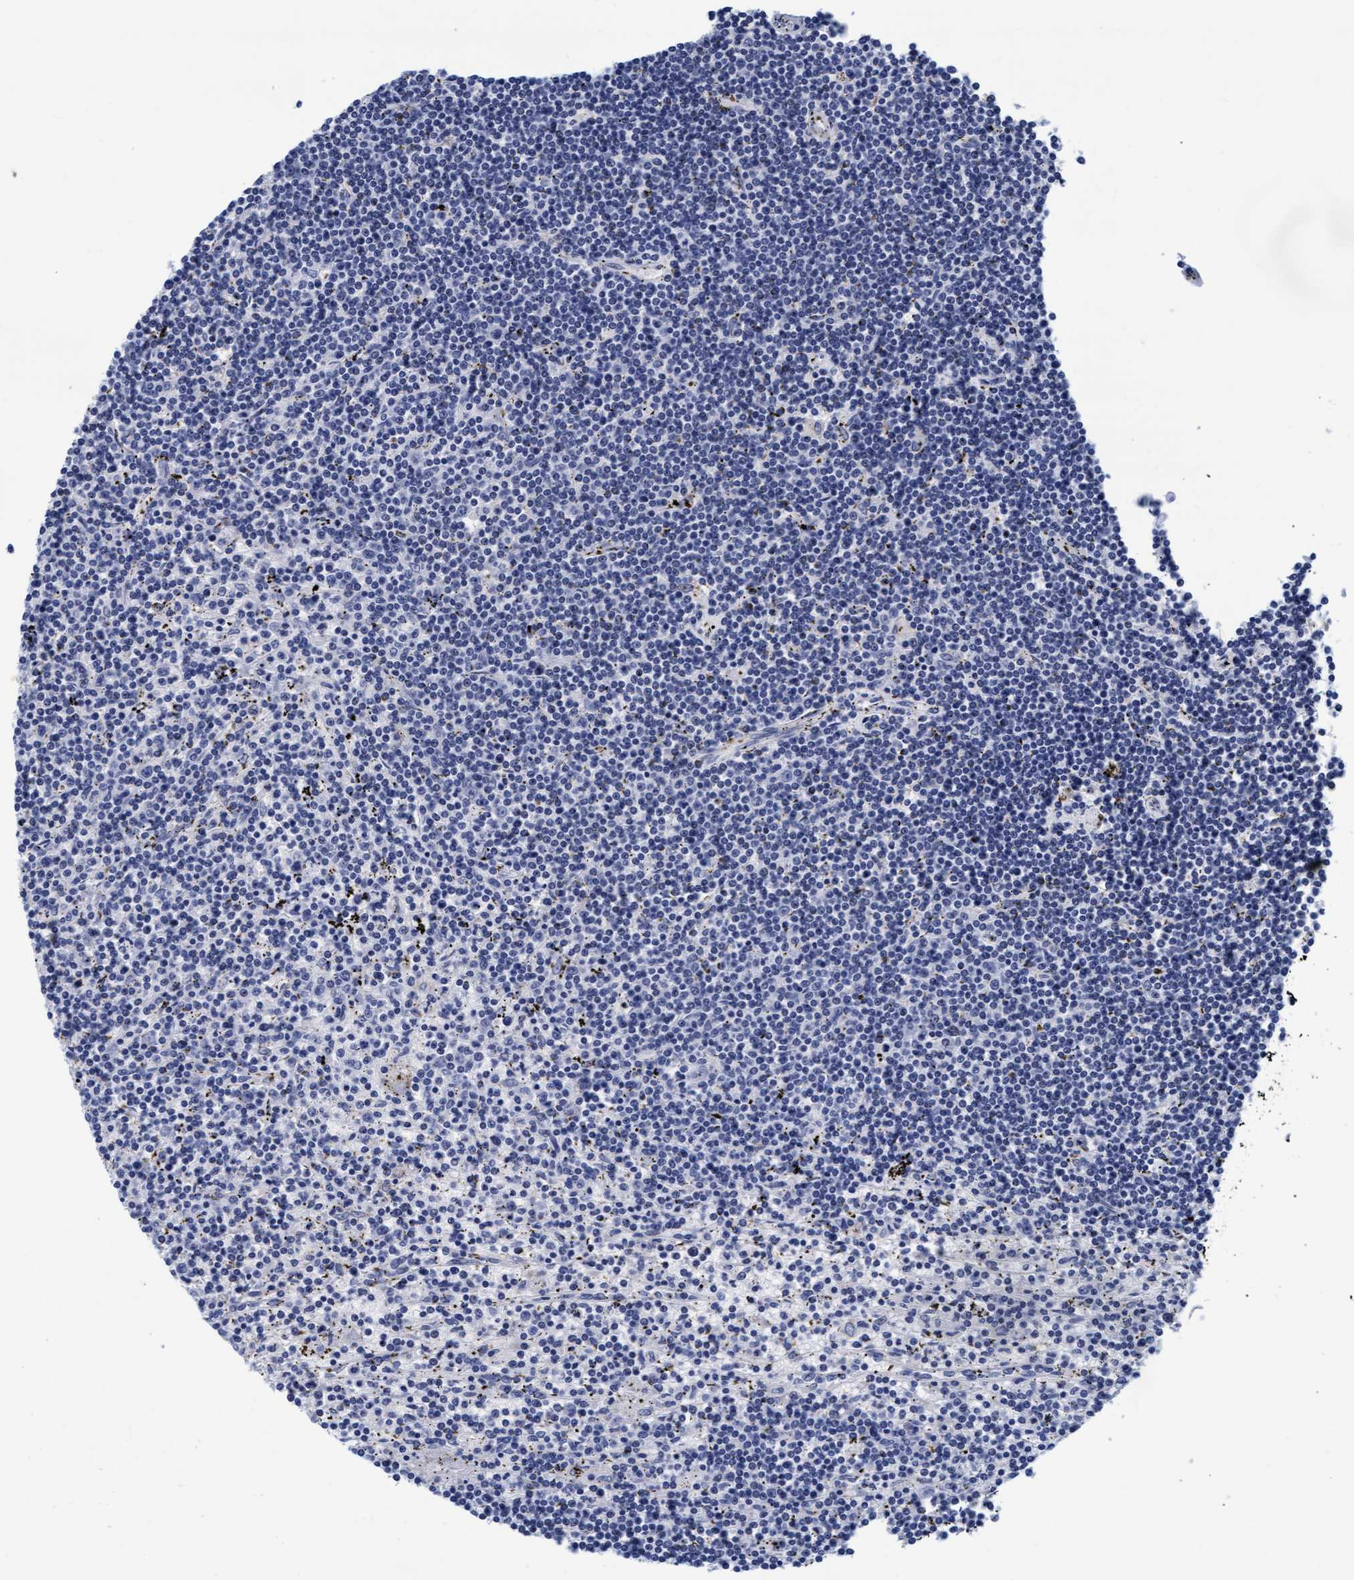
{"staining": {"intensity": "negative", "quantity": "none", "location": "none"}, "tissue": "lymphoma", "cell_type": "Tumor cells", "image_type": "cancer", "snomed": [{"axis": "morphology", "description": "Malignant lymphoma, non-Hodgkin's type, Low grade"}, {"axis": "topography", "description": "Spleen"}], "caption": "DAB immunohistochemical staining of low-grade malignant lymphoma, non-Hodgkin's type exhibits no significant staining in tumor cells.", "gene": "ARSG", "patient": {"sex": "male", "age": 76}}